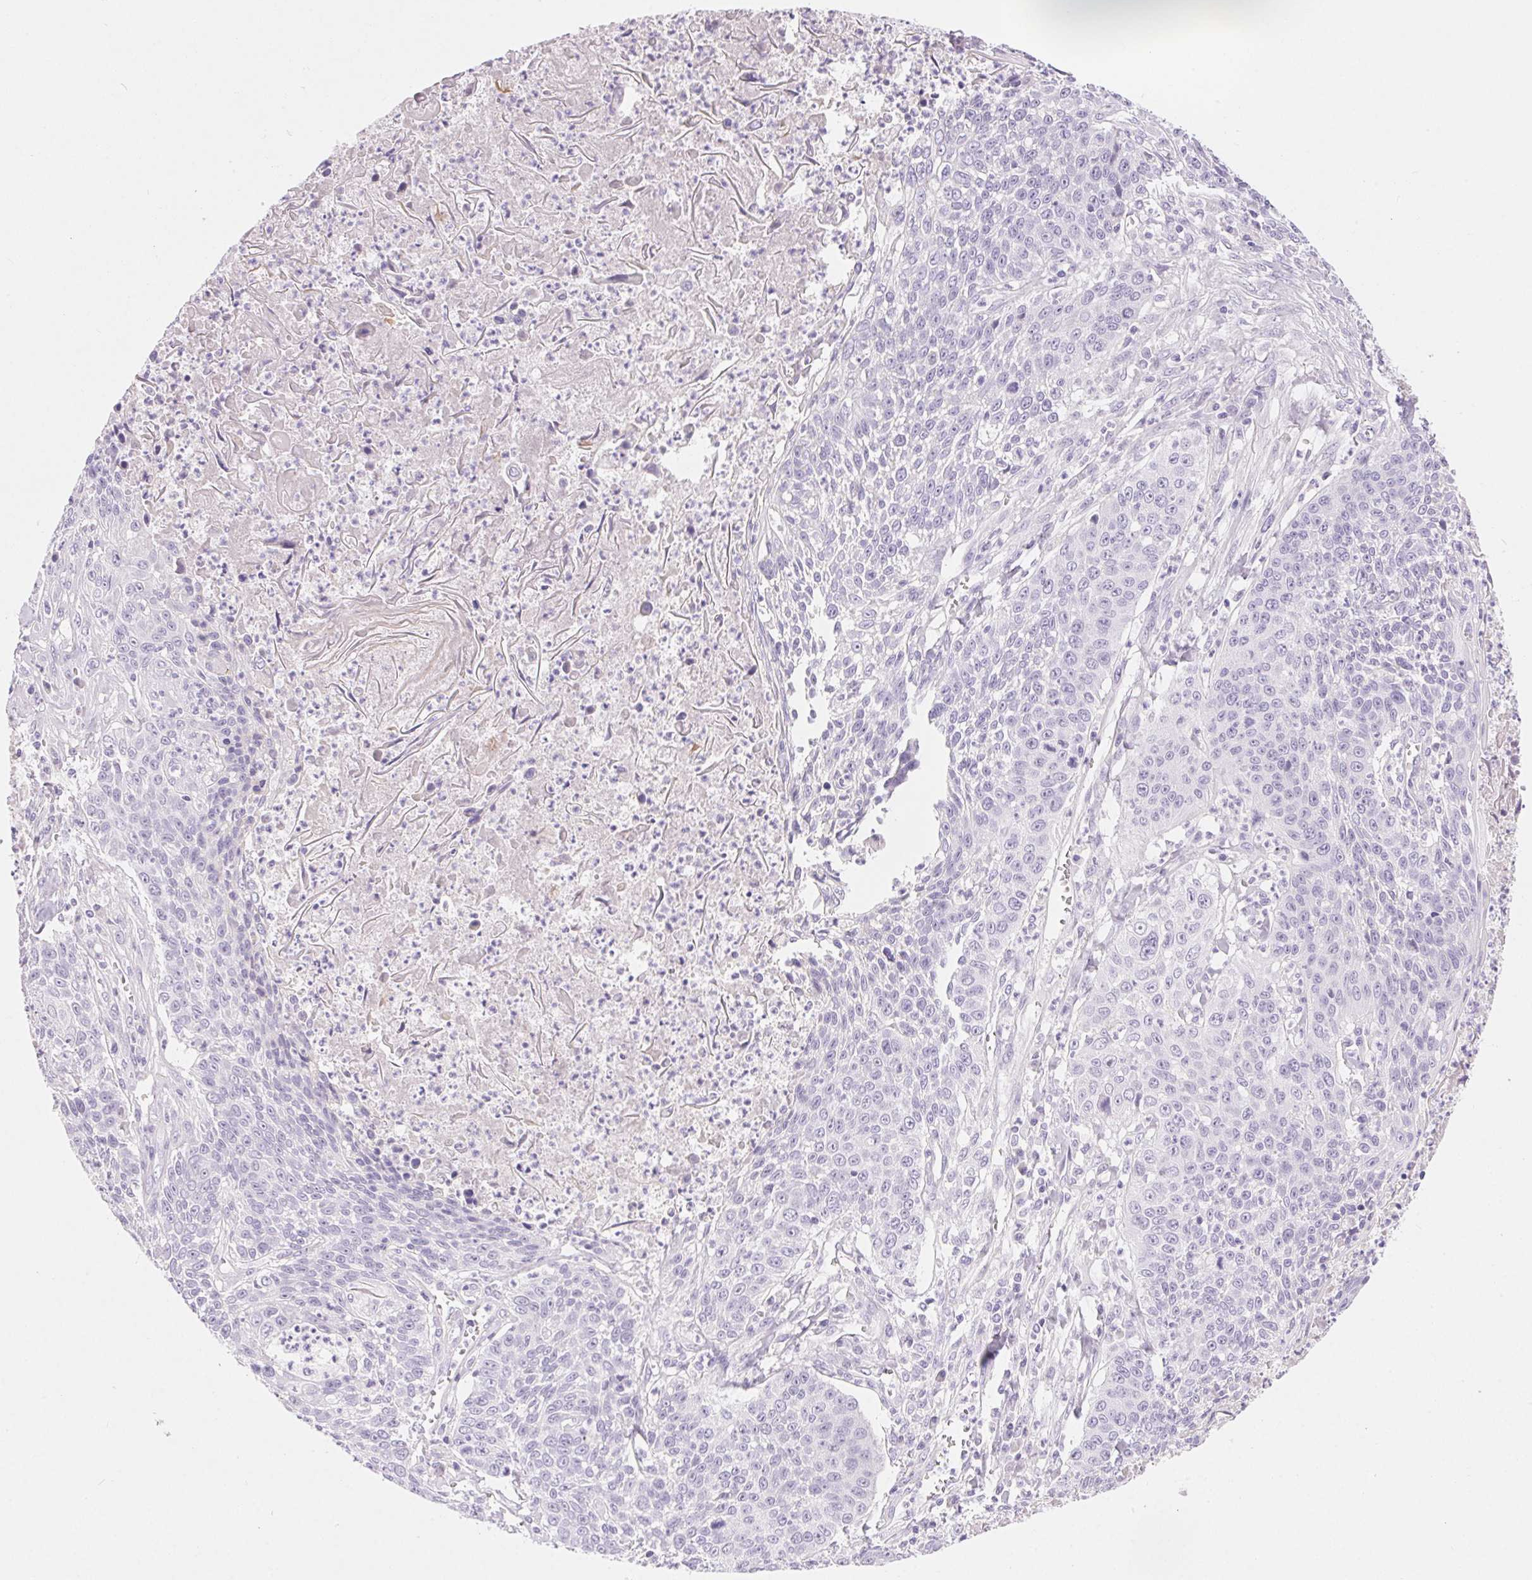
{"staining": {"intensity": "negative", "quantity": "none", "location": "none"}, "tissue": "lung cancer", "cell_type": "Tumor cells", "image_type": "cancer", "snomed": [{"axis": "morphology", "description": "Squamous cell carcinoma, NOS"}, {"axis": "morphology", "description": "Squamous cell carcinoma, metastatic, NOS"}, {"axis": "topography", "description": "Lung"}, {"axis": "topography", "description": "Pleura, NOS"}], "caption": "Tumor cells are negative for protein expression in human squamous cell carcinoma (lung).", "gene": "CLDN16", "patient": {"sex": "male", "age": 72}}